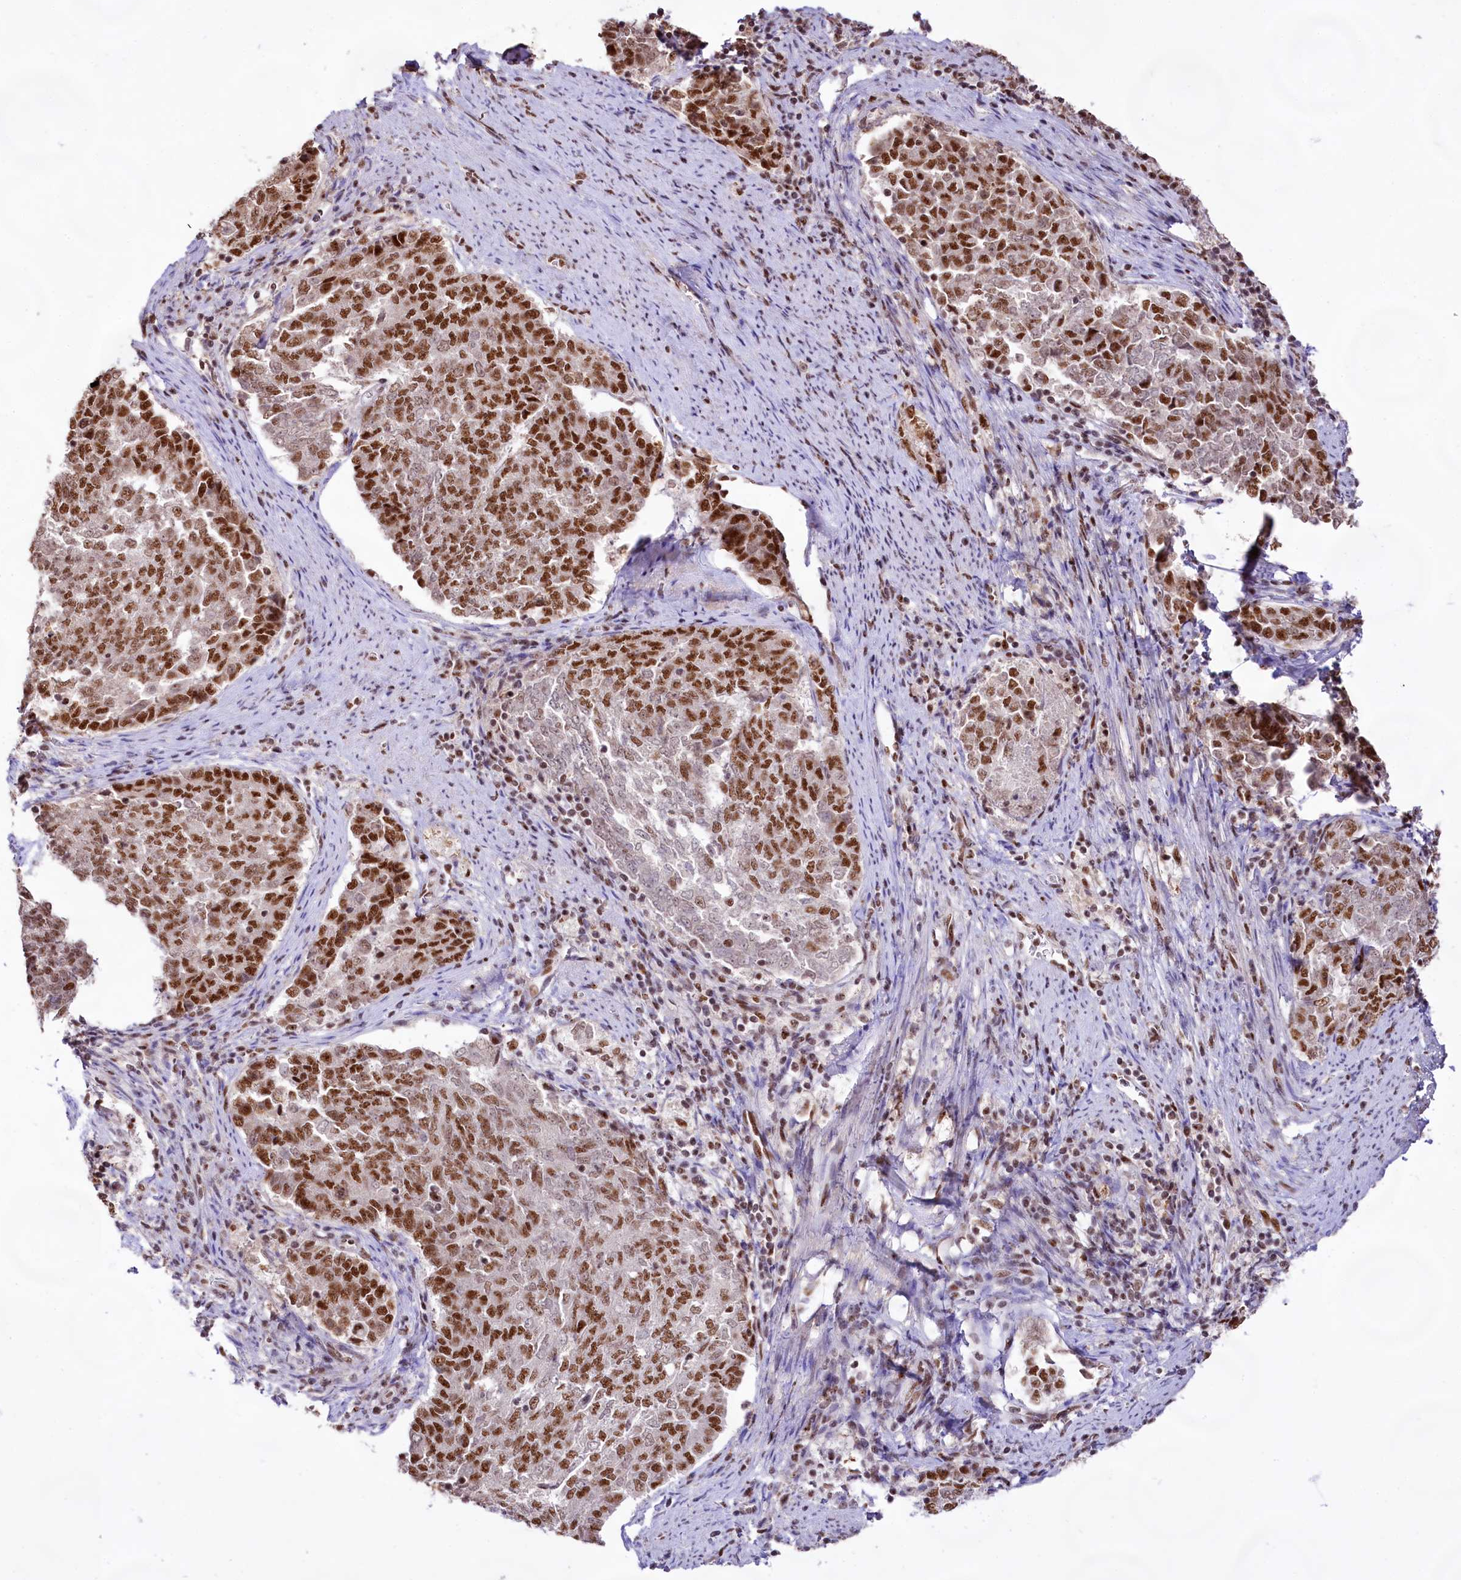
{"staining": {"intensity": "strong", "quantity": "25%-75%", "location": "nuclear"}, "tissue": "endometrial cancer", "cell_type": "Tumor cells", "image_type": "cancer", "snomed": [{"axis": "morphology", "description": "Adenocarcinoma, NOS"}, {"axis": "topography", "description": "Endometrium"}], "caption": "This is an image of IHC staining of endometrial cancer, which shows strong expression in the nuclear of tumor cells.", "gene": "HIRA", "patient": {"sex": "female", "age": 80}}